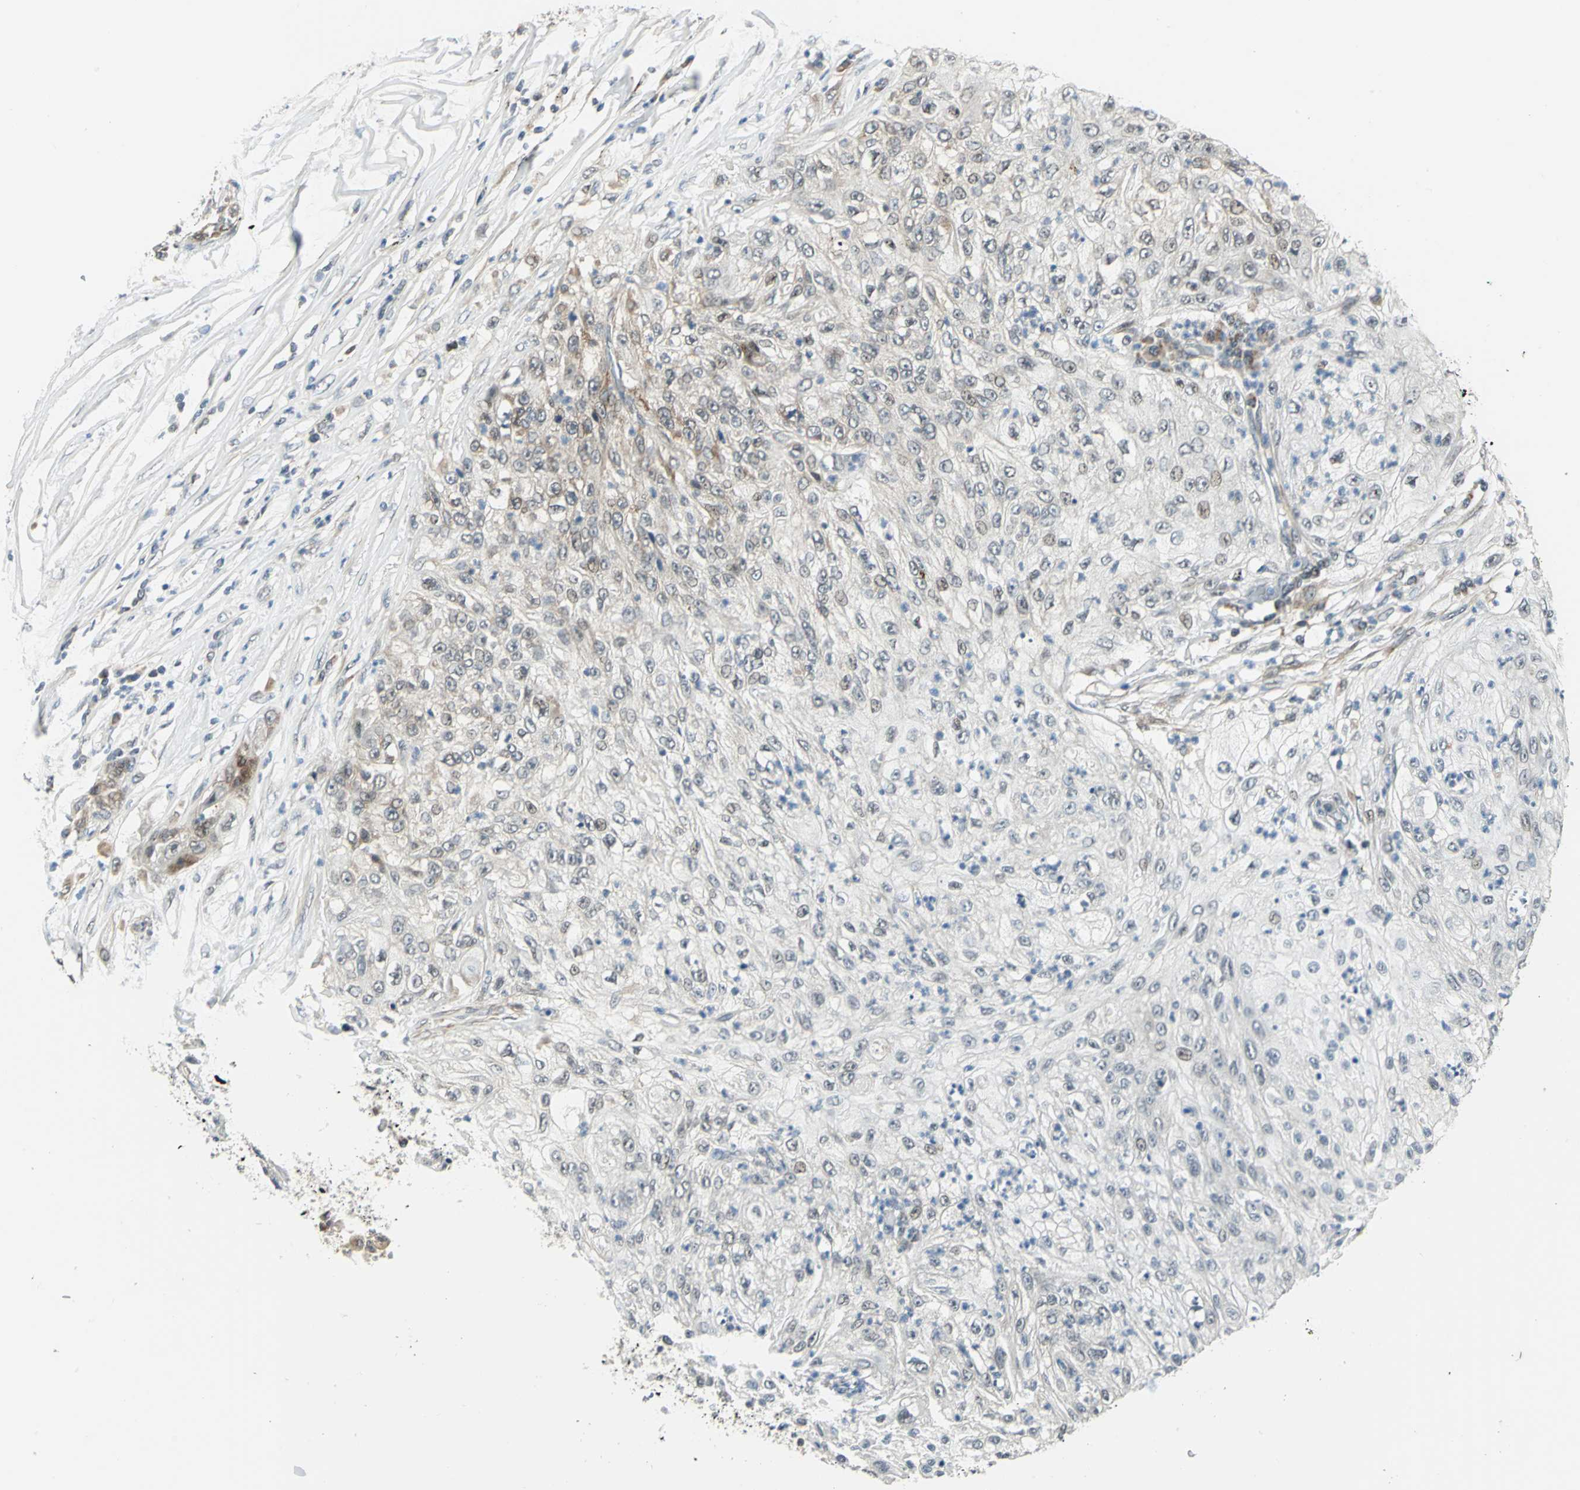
{"staining": {"intensity": "weak", "quantity": "<25%", "location": "cytoplasmic/membranous"}, "tissue": "lung cancer", "cell_type": "Tumor cells", "image_type": "cancer", "snomed": [{"axis": "morphology", "description": "Inflammation, NOS"}, {"axis": "morphology", "description": "Squamous cell carcinoma, NOS"}, {"axis": "topography", "description": "Lymph node"}, {"axis": "topography", "description": "Soft tissue"}, {"axis": "topography", "description": "Lung"}], "caption": "High magnification brightfield microscopy of lung cancer stained with DAB (brown) and counterstained with hematoxylin (blue): tumor cells show no significant staining.", "gene": "PLAGL2", "patient": {"sex": "male", "age": 66}}